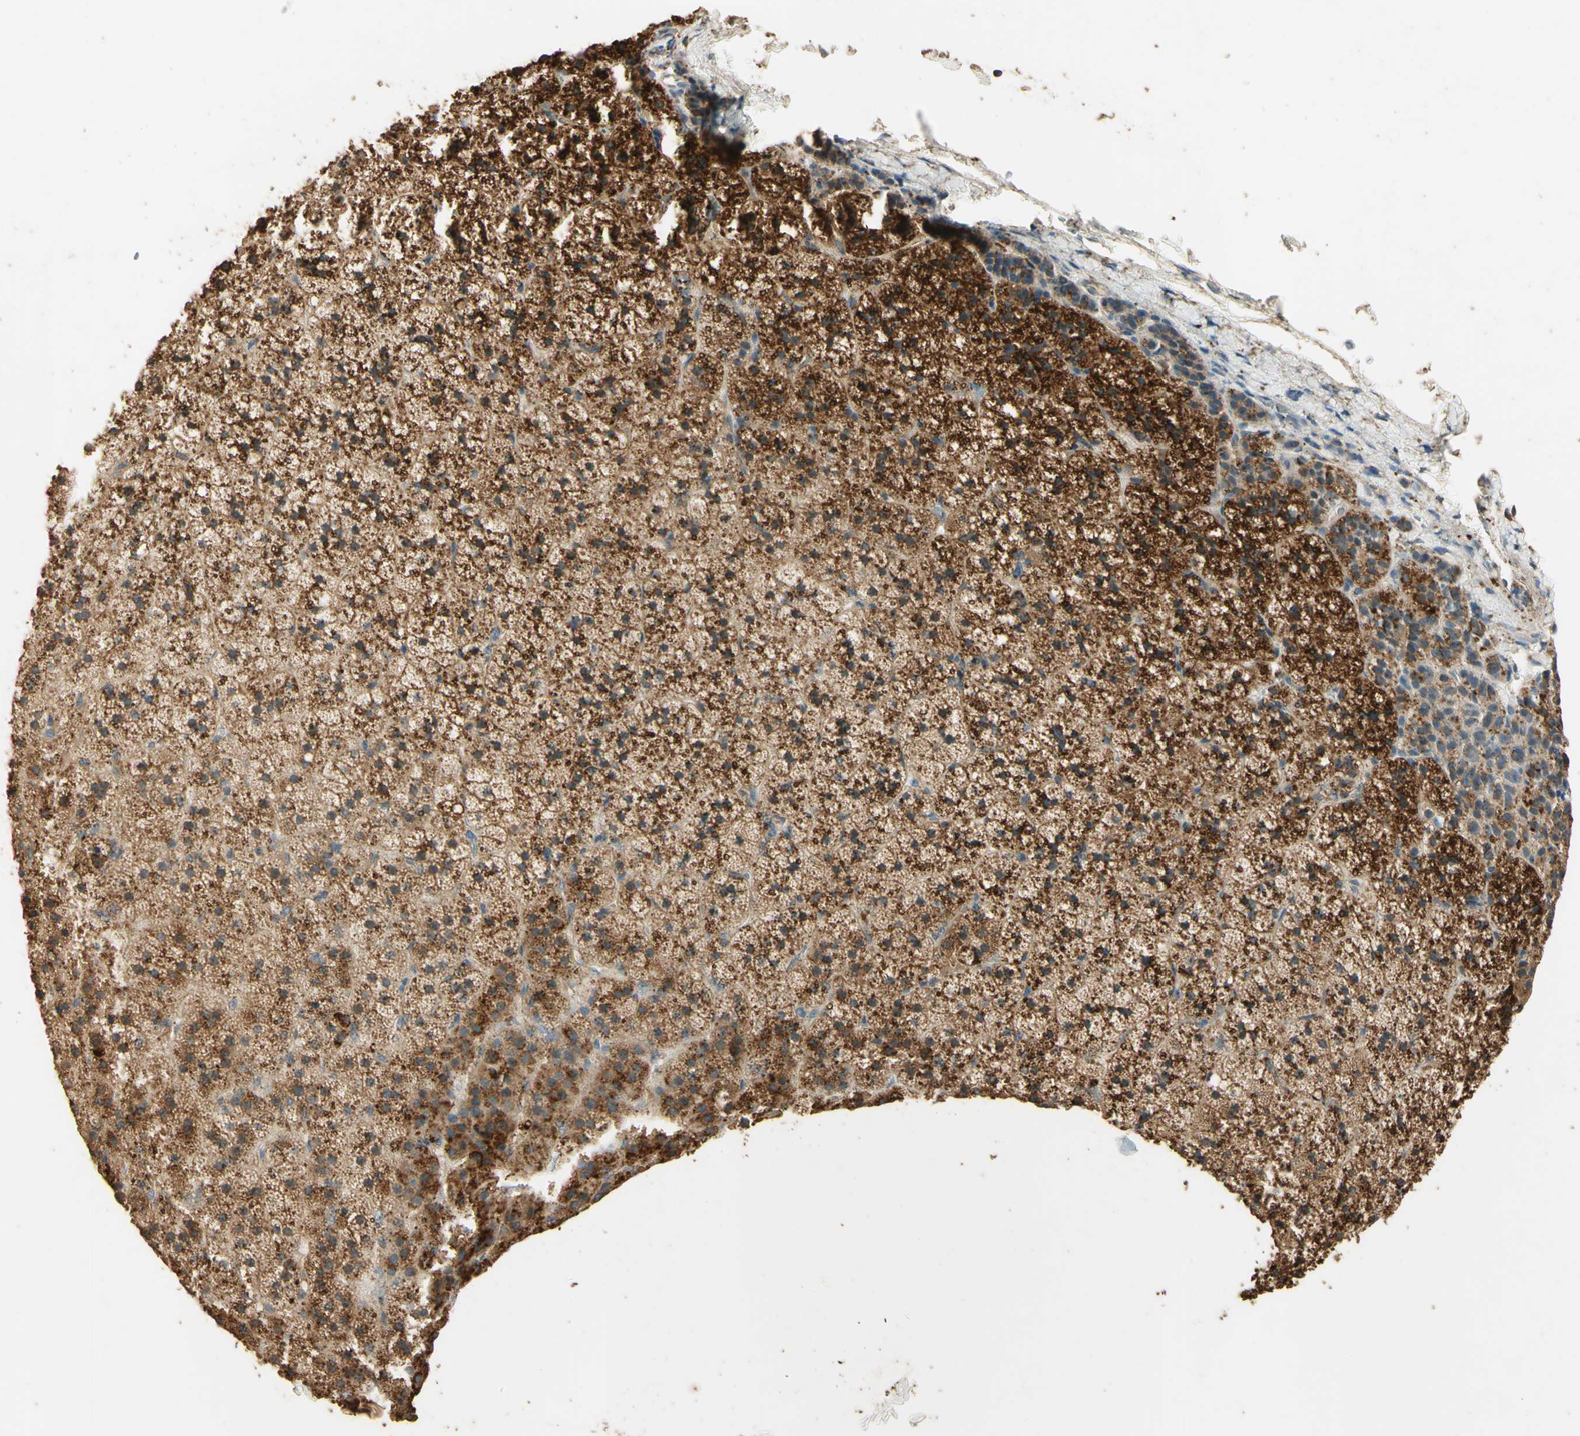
{"staining": {"intensity": "strong", "quantity": ">75%", "location": "cytoplasmic/membranous"}, "tissue": "adrenal gland", "cell_type": "Glandular cells", "image_type": "normal", "snomed": [{"axis": "morphology", "description": "Normal tissue, NOS"}, {"axis": "topography", "description": "Adrenal gland"}], "caption": "Strong cytoplasmic/membranous positivity for a protein is appreciated in about >75% of glandular cells of benign adrenal gland using immunohistochemistry.", "gene": "ARHGEF17", "patient": {"sex": "male", "age": 35}}